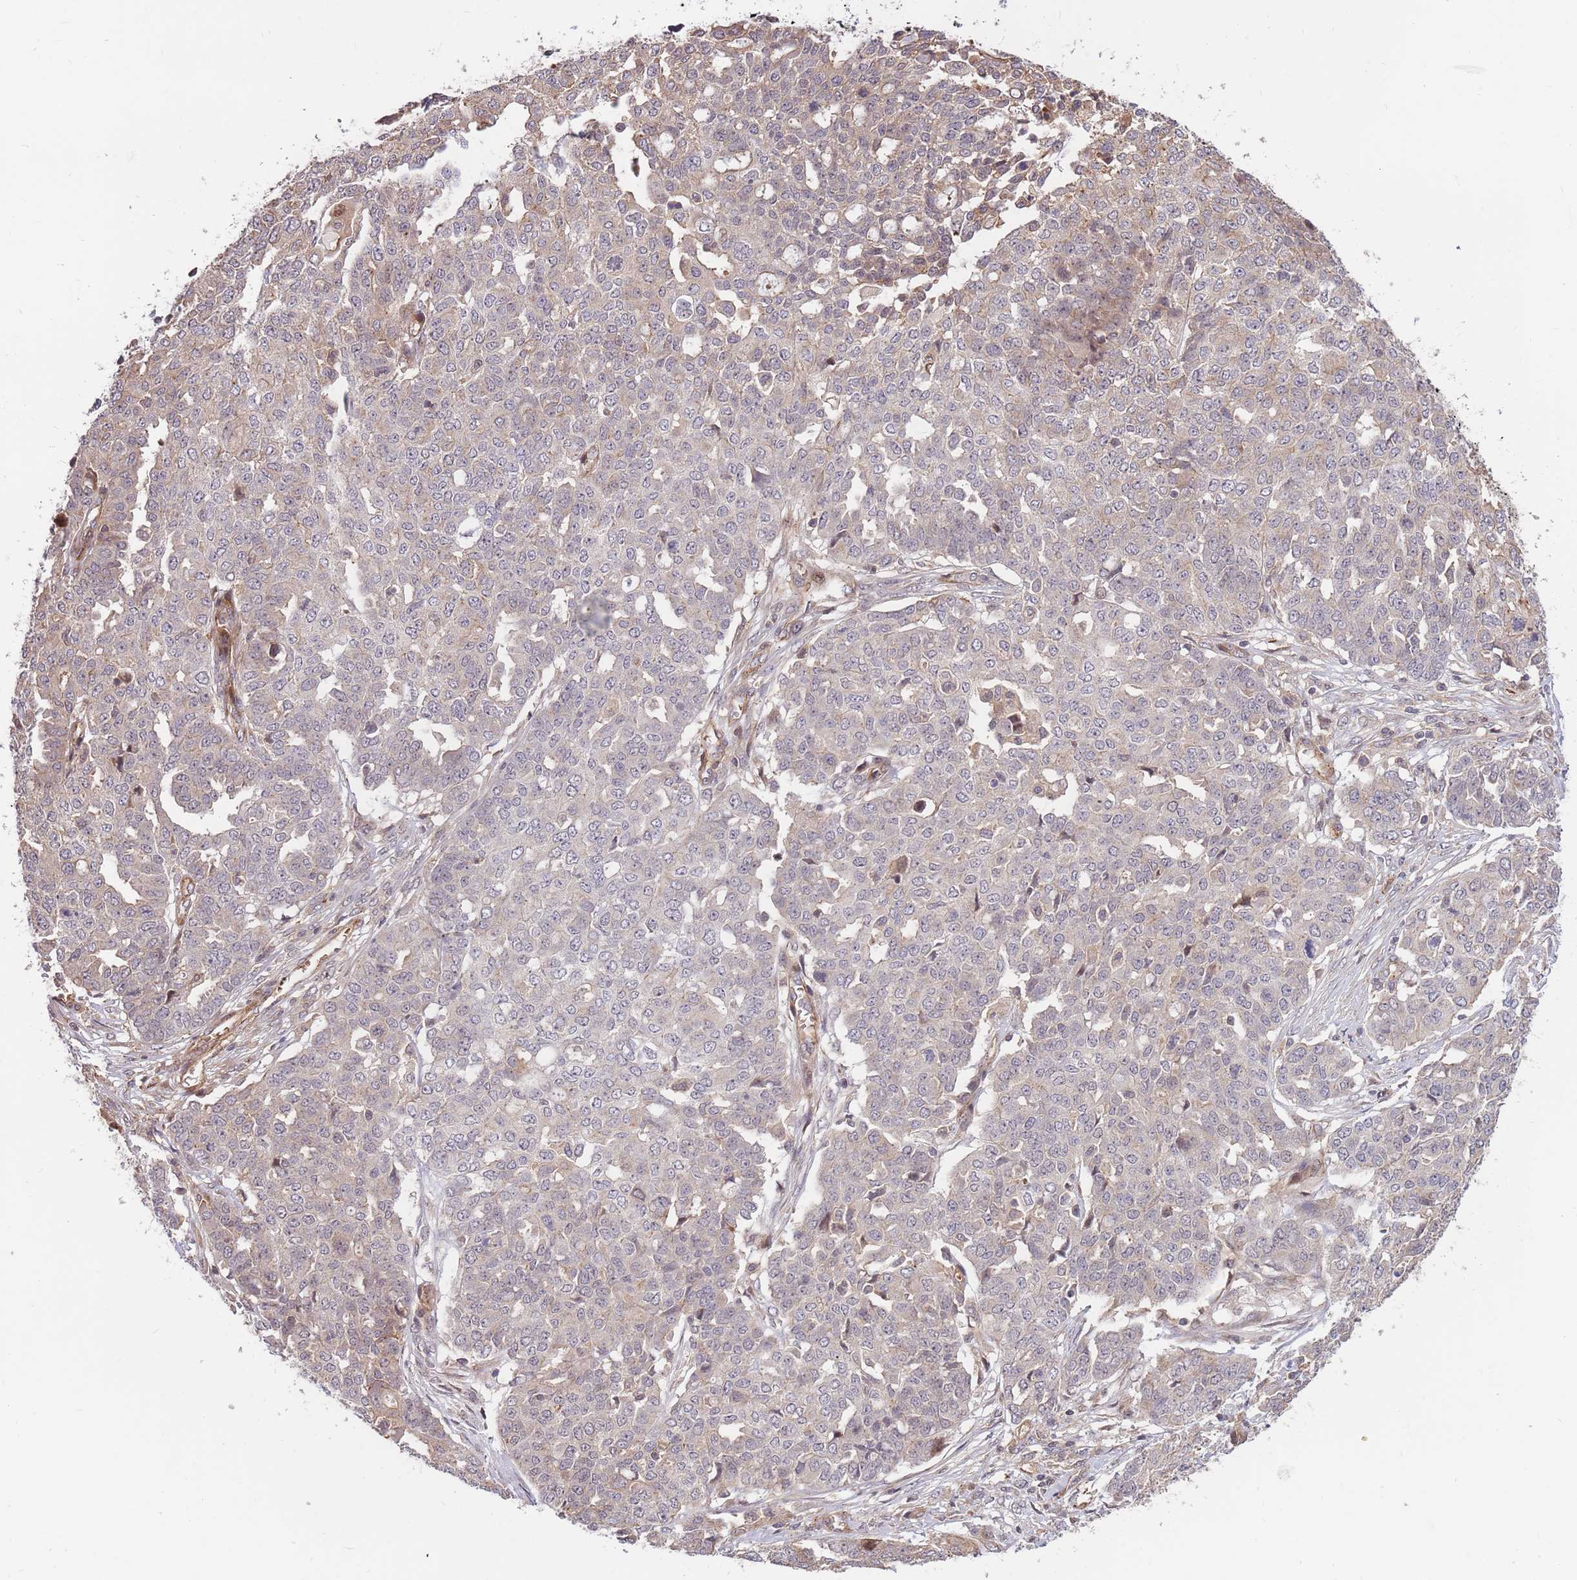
{"staining": {"intensity": "negative", "quantity": "none", "location": "none"}, "tissue": "ovarian cancer", "cell_type": "Tumor cells", "image_type": "cancer", "snomed": [{"axis": "morphology", "description": "Cystadenocarcinoma, serous, NOS"}, {"axis": "topography", "description": "Soft tissue"}, {"axis": "topography", "description": "Ovary"}], "caption": "A micrograph of human serous cystadenocarcinoma (ovarian) is negative for staining in tumor cells.", "gene": "HAUS3", "patient": {"sex": "female", "age": 57}}